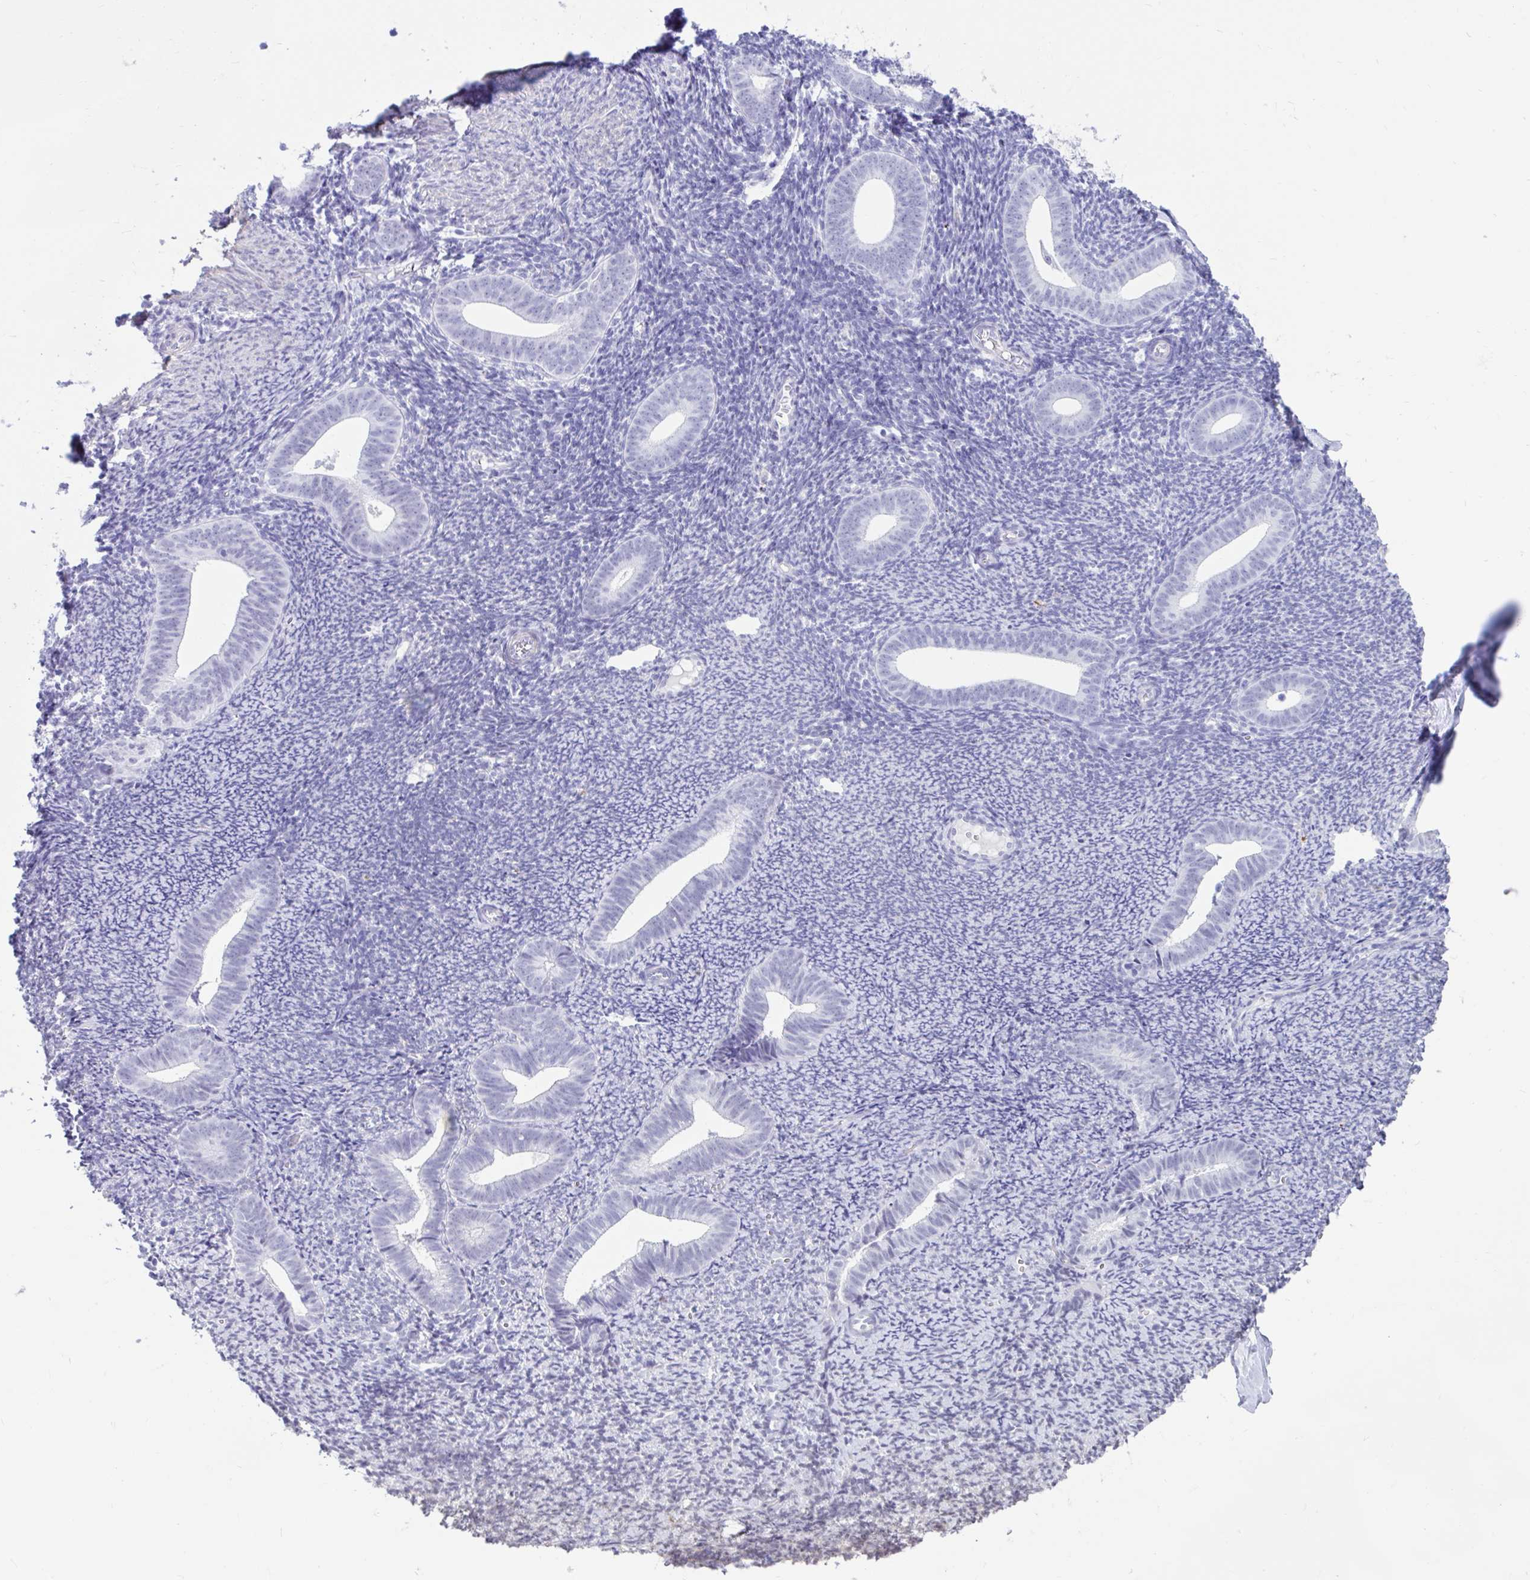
{"staining": {"intensity": "negative", "quantity": "none", "location": "none"}, "tissue": "endometrium", "cell_type": "Cells in endometrial stroma", "image_type": "normal", "snomed": [{"axis": "morphology", "description": "Normal tissue, NOS"}, {"axis": "topography", "description": "Endometrium"}], "caption": "IHC histopathology image of unremarkable endometrium: human endometrium stained with DAB displays no significant protein positivity in cells in endometrial stroma.", "gene": "DCAF17", "patient": {"sex": "female", "age": 39}}